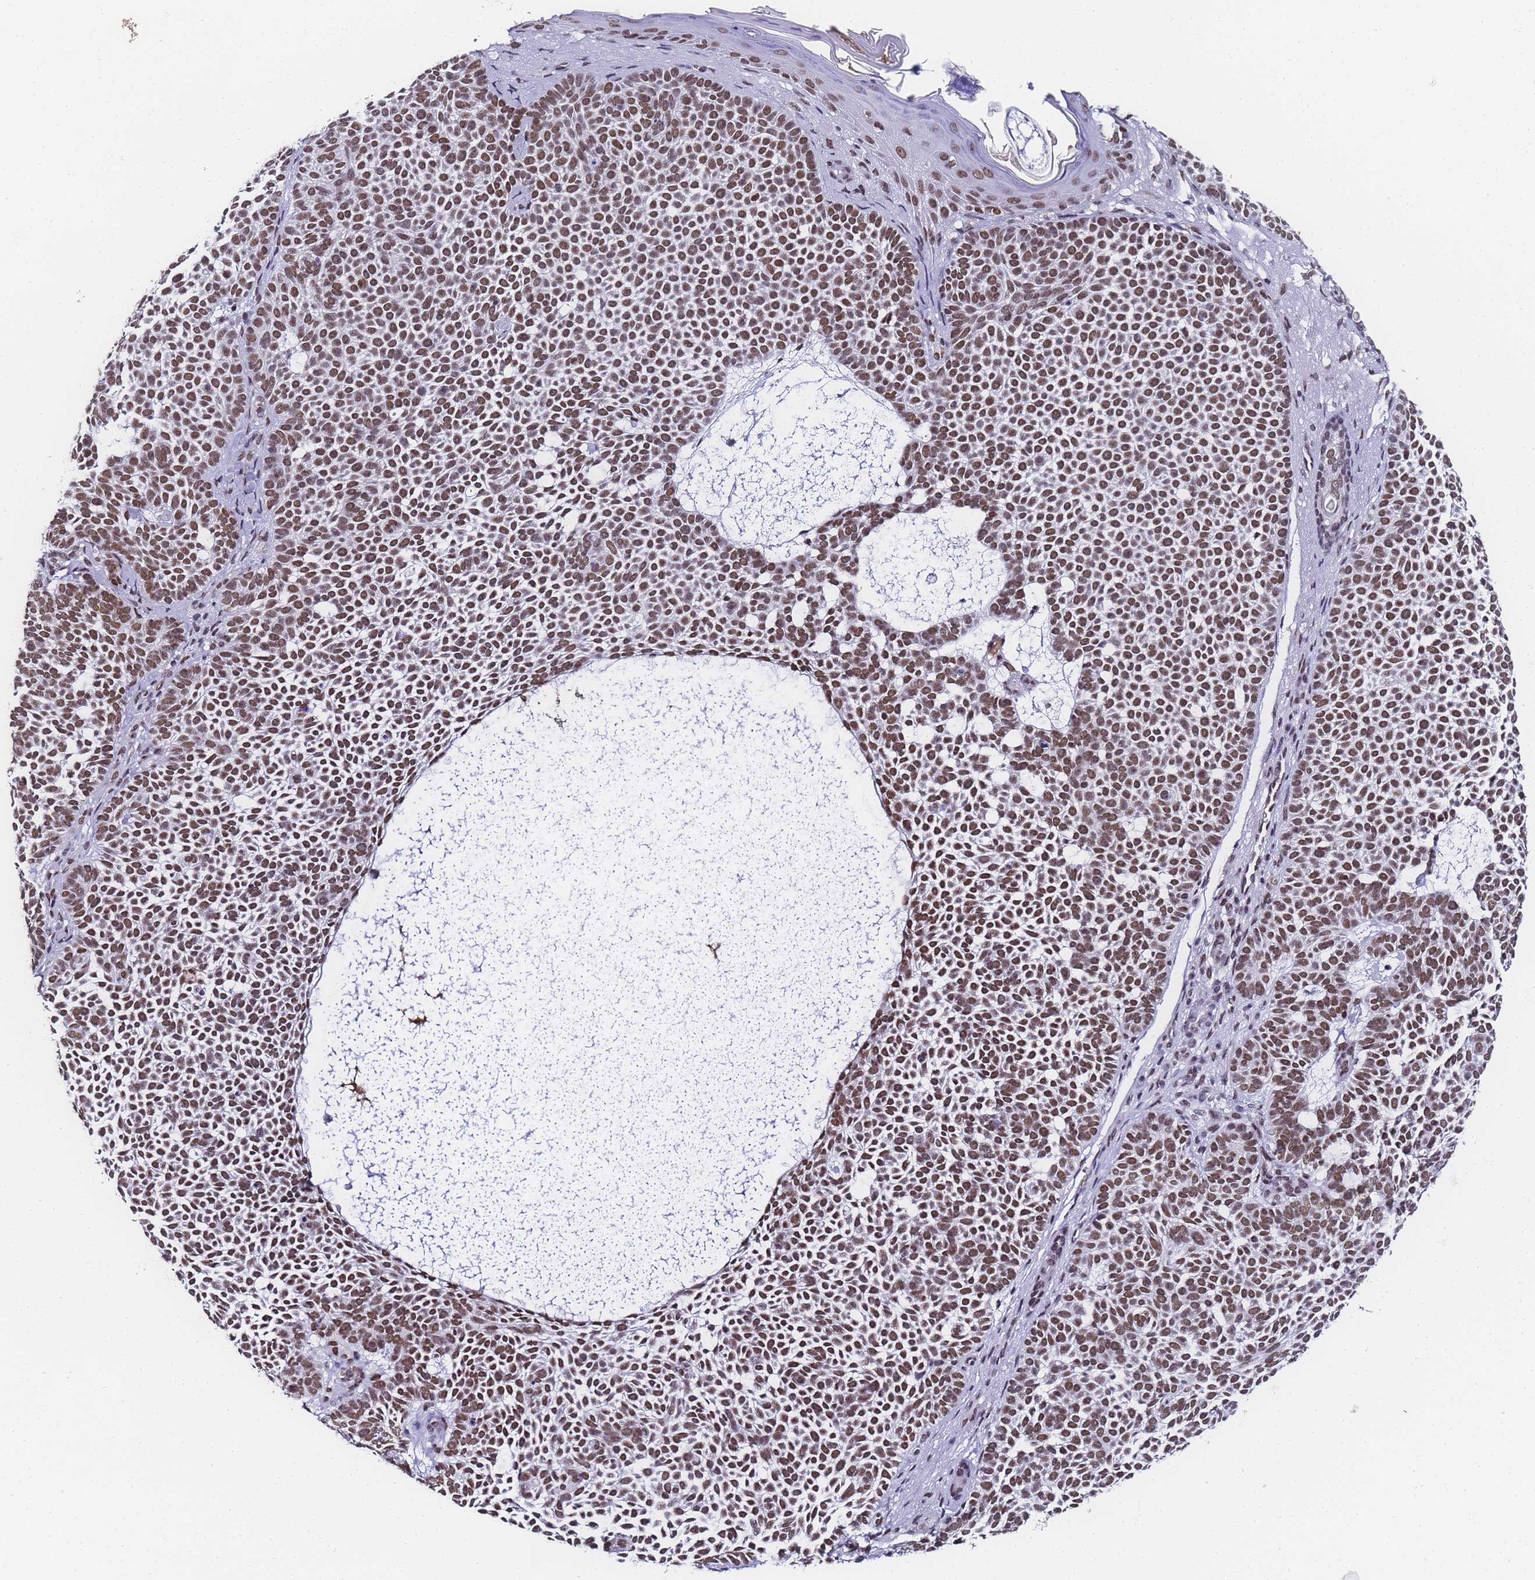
{"staining": {"intensity": "moderate", "quantity": ">75%", "location": "nuclear"}, "tissue": "skin cancer", "cell_type": "Tumor cells", "image_type": "cancer", "snomed": [{"axis": "morphology", "description": "Basal cell carcinoma"}, {"axis": "topography", "description": "Skin"}], "caption": "Immunohistochemical staining of human basal cell carcinoma (skin) exhibits medium levels of moderate nuclear expression in approximately >75% of tumor cells.", "gene": "POLR1A", "patient": {"sex": "female", "age": 77}}